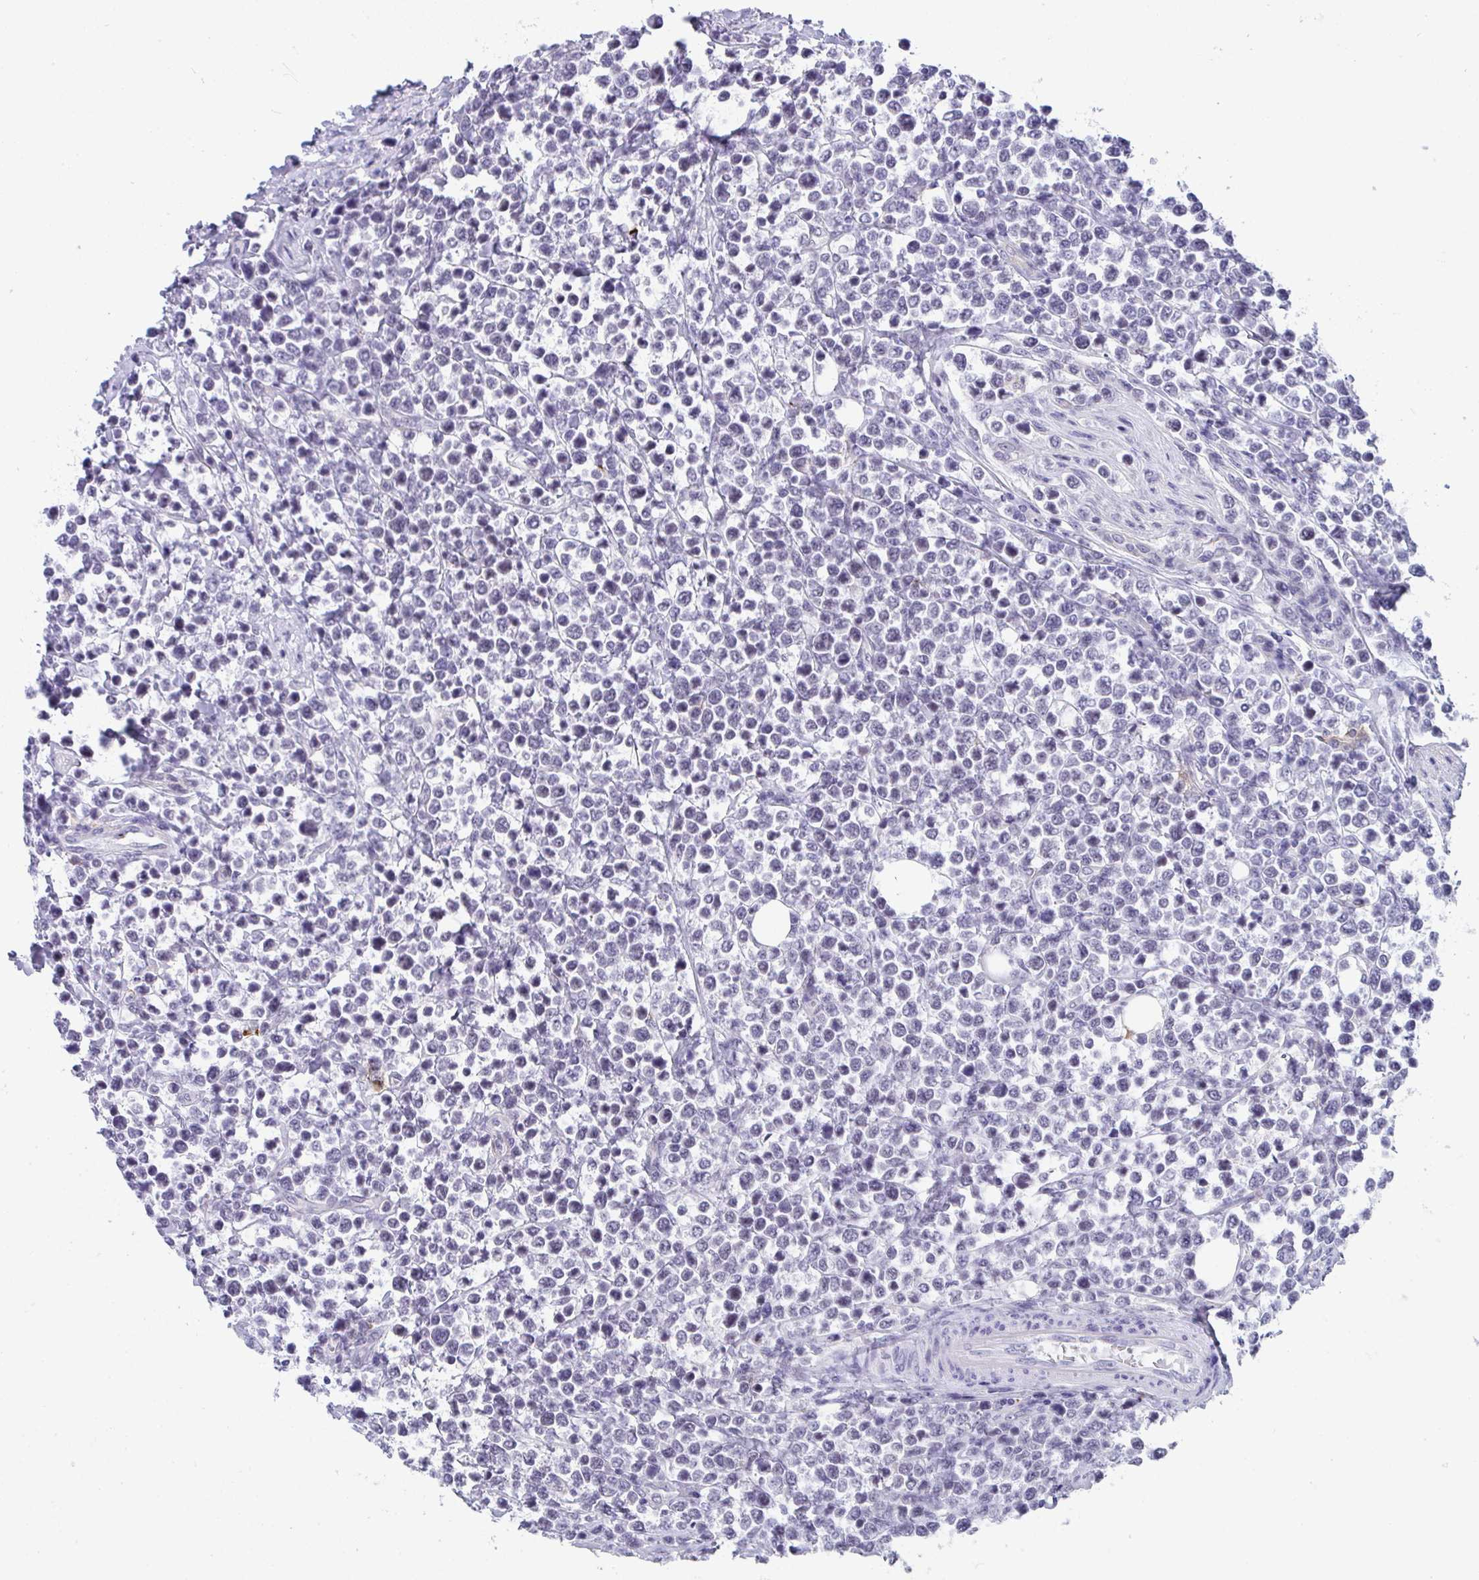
{"staining": {"intensity": "negative", "quantity": "none", "location": "none"}, "tissue": "lymphoma", "cell_type": "Tumor cells", "image_type": "cancer", "snomed": [{"axis": "morphology", "description": "Malignant lymphoma, non-Hodgkin's type, High grade"}, {"axis": "topography", "description": "Soft tissue"}], "caption": "Human malignant lymphoma, non-Hodgkin's type (high-grade) stained for a protein using immunohistochemistry demonstrates no positivity in tumor cells.", "gene": "CDK13", "patient": {"sex": "female", "age": 56}}